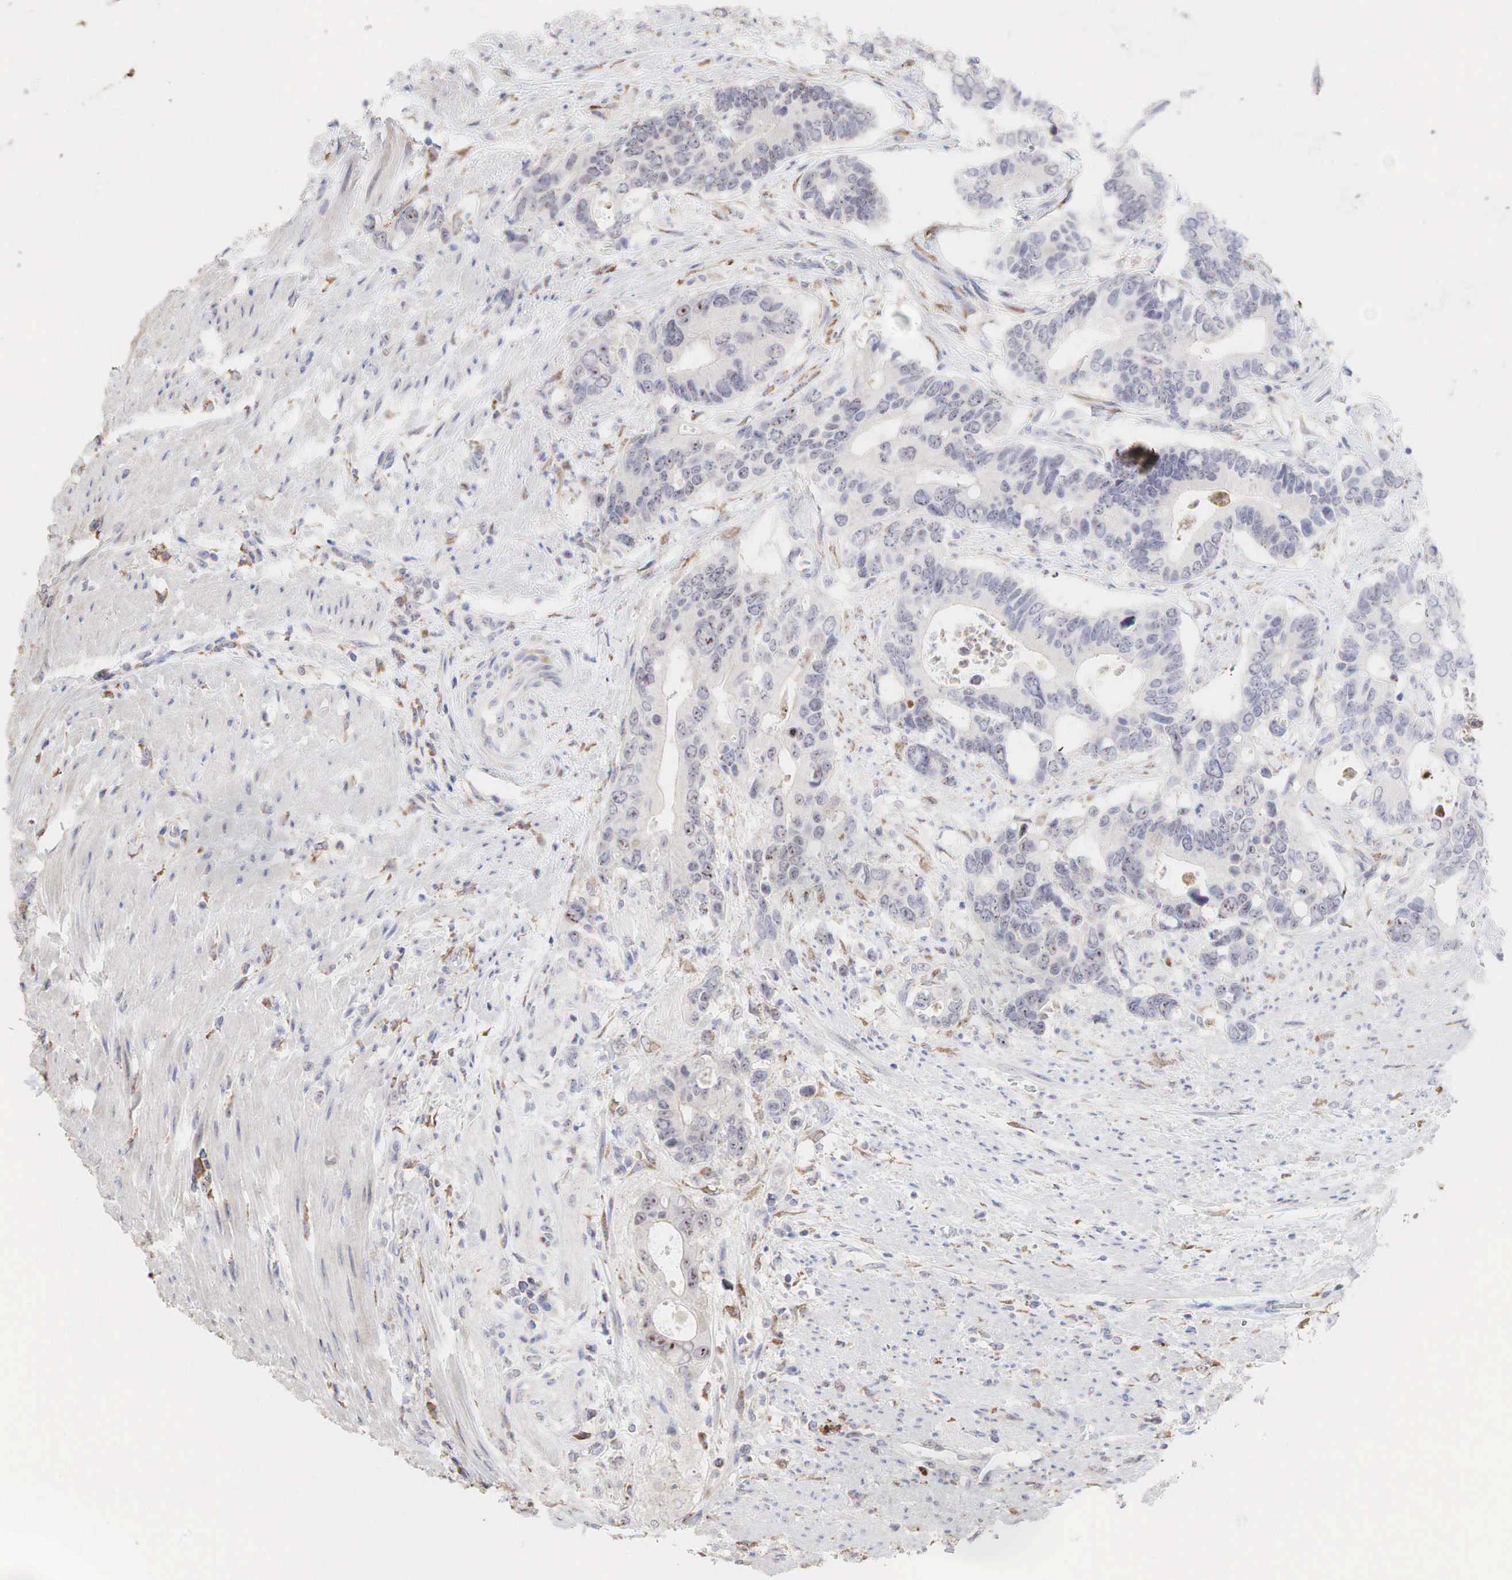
{"staining": {"intensity": "moderate", "quantity": "25%-75%", "location": "nuclear"}, "tissue": "colorectal cancer", "cell_type": "Tumor cells", "image_type": "cancer", "snomed": [{"axis": "morphology", "description": "Adenocarcinoma, NOS"}, {"axis": "topography", "description": "Colon"}], "caption": "A high-resolution image shows immunohistochemistry staining of adenocarcinoma (colorectal), which reveals moderate nuclear positivity in approximately 25%-75% of tumor cells. The protein is stained brown, and the nuclei are stained in blue (DAB IHC with brightfield microscopy, high magnification).", "gene": "DKC1", "patient": {"sex": "male", "age": 49}}